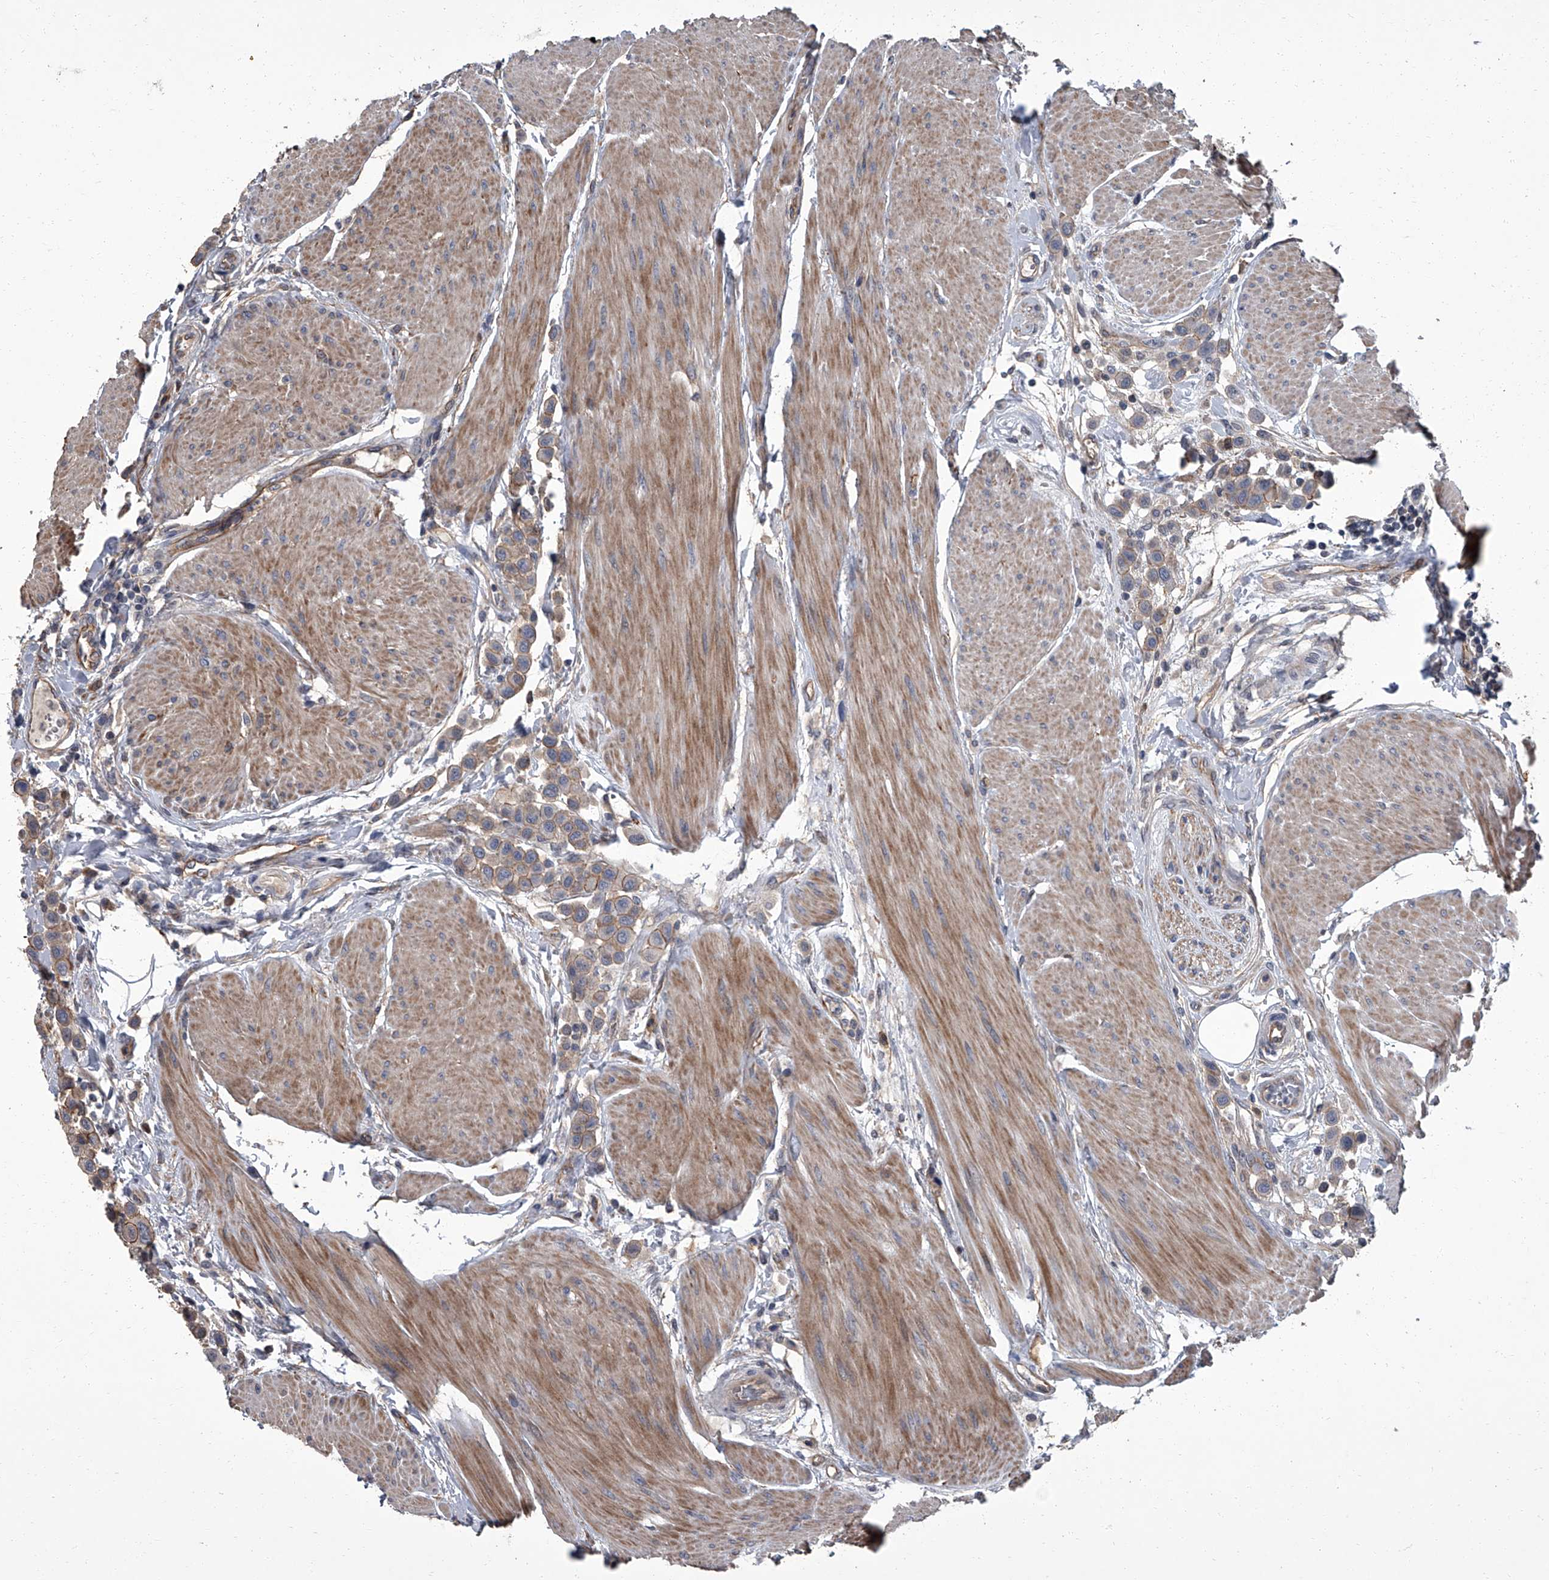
{"staining": {"intensity": "moderate", "quantity": "<25%", "location": "cytoplasmic/membranous"}, "tissue": "urothelial cancer", "cell_type": "Tumor cells", "image_type": "cancer", "snomed": [{"axis": "morphology", "description": "Urothelial carcinoma, High grade"}, {"axis": "topography", "description": "Urinary bladder"}], "caption": "IHC image of neoplastic tissue: human urothelial cancer stained using immunohistochemistry (IHC) shows low levels of moderate protein expression localized specifically in the cytoplasmic/membranous of tumor cells, appearing as a cytoplasmic/membranous brown color.", "gene": "SIRT4", "patient": {"sex": "male", "age": 50}}